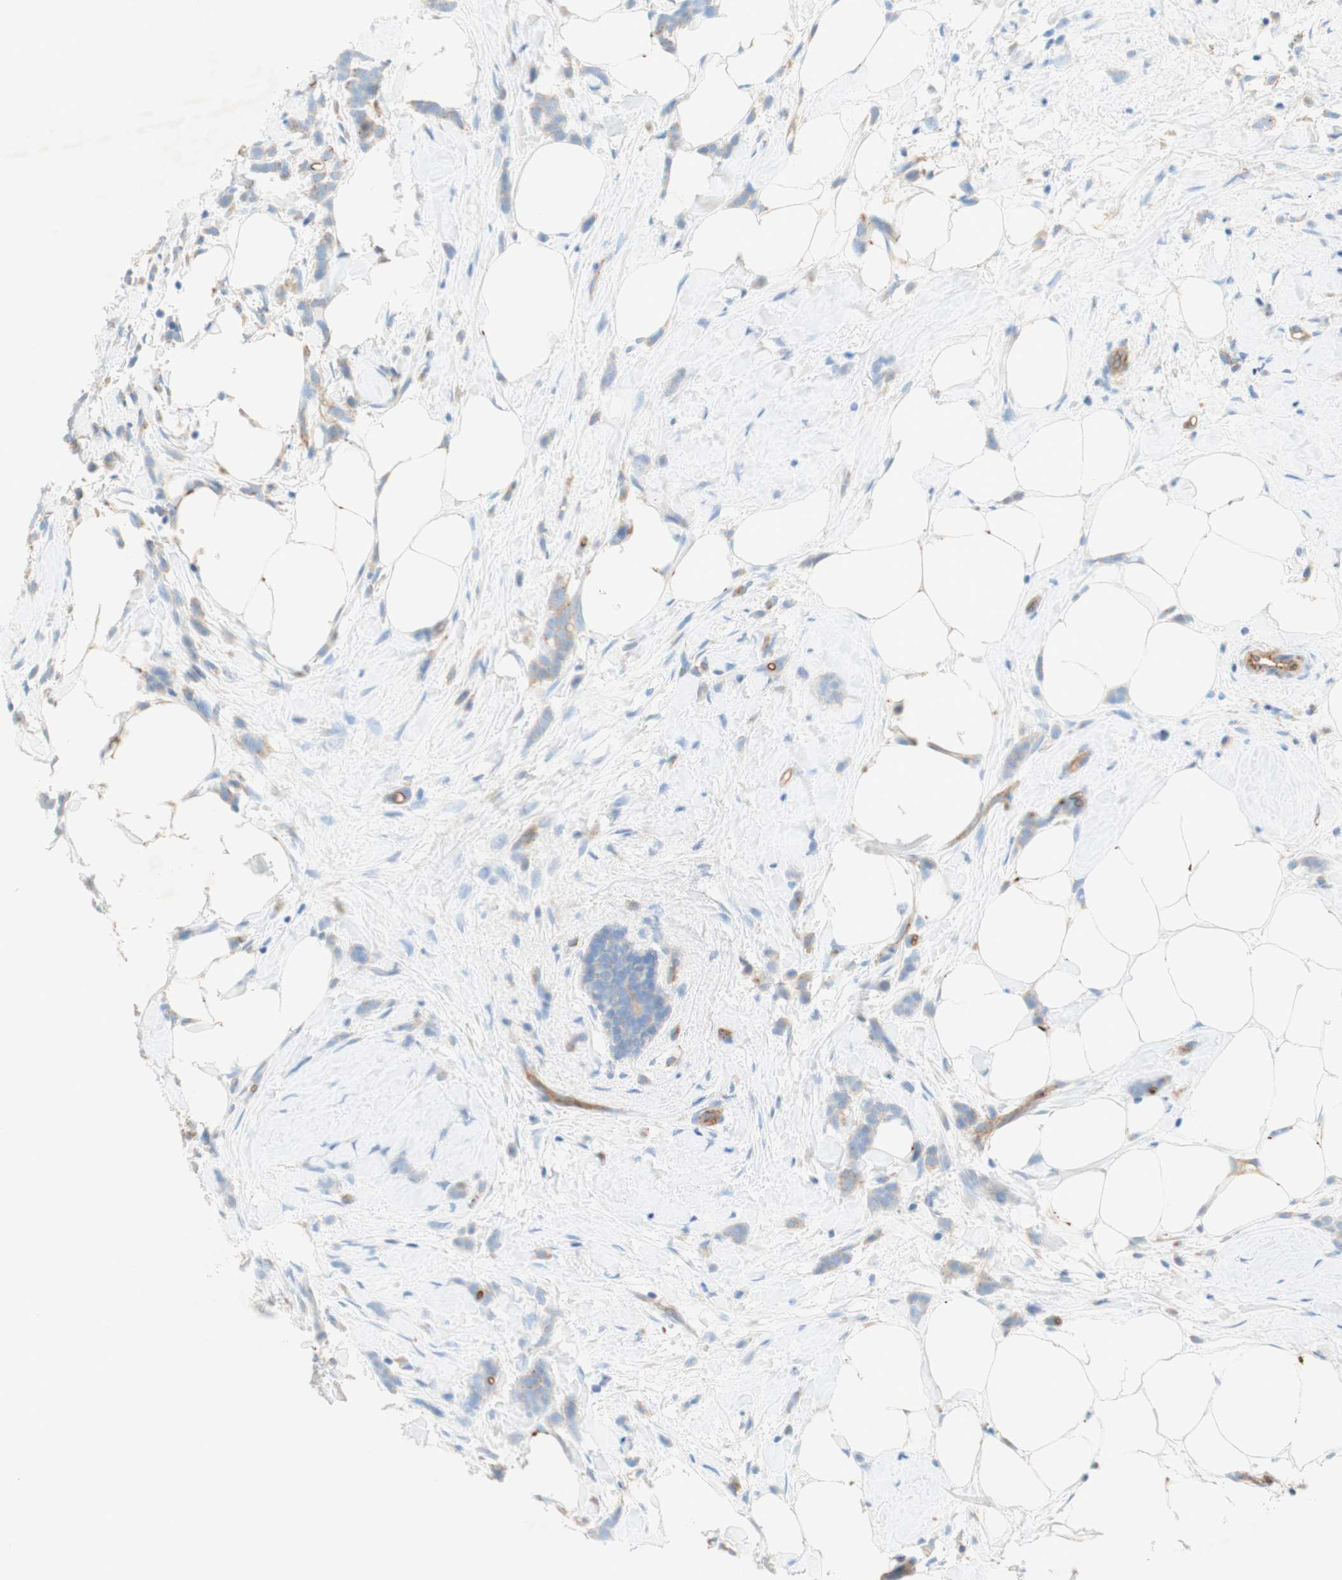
{"staining": {"intensity": "moderate", "quantity": "<25%", "location": "cytoplasmic/membranous"}, "tissue": "breast cancer", "cell_type": "Tumor cells", "image_type": "cancer", "snomed": [{"axis": "morphology", "description": "Lobular carcinoma, in situ"}, {"axis": "morphology", "description": "Lobular carcinoma"}, {"axis": "topography", "description": "Breast"}], "caption": "The image demonstrates immunohistochemical staining of lobular carcinoma (breast). There is moderate cytoplasmic/membranous expression is seen in approximately <25% of tumor cells.", "gene": "STOM", "patient": {"sex": "female", "age": 41}}